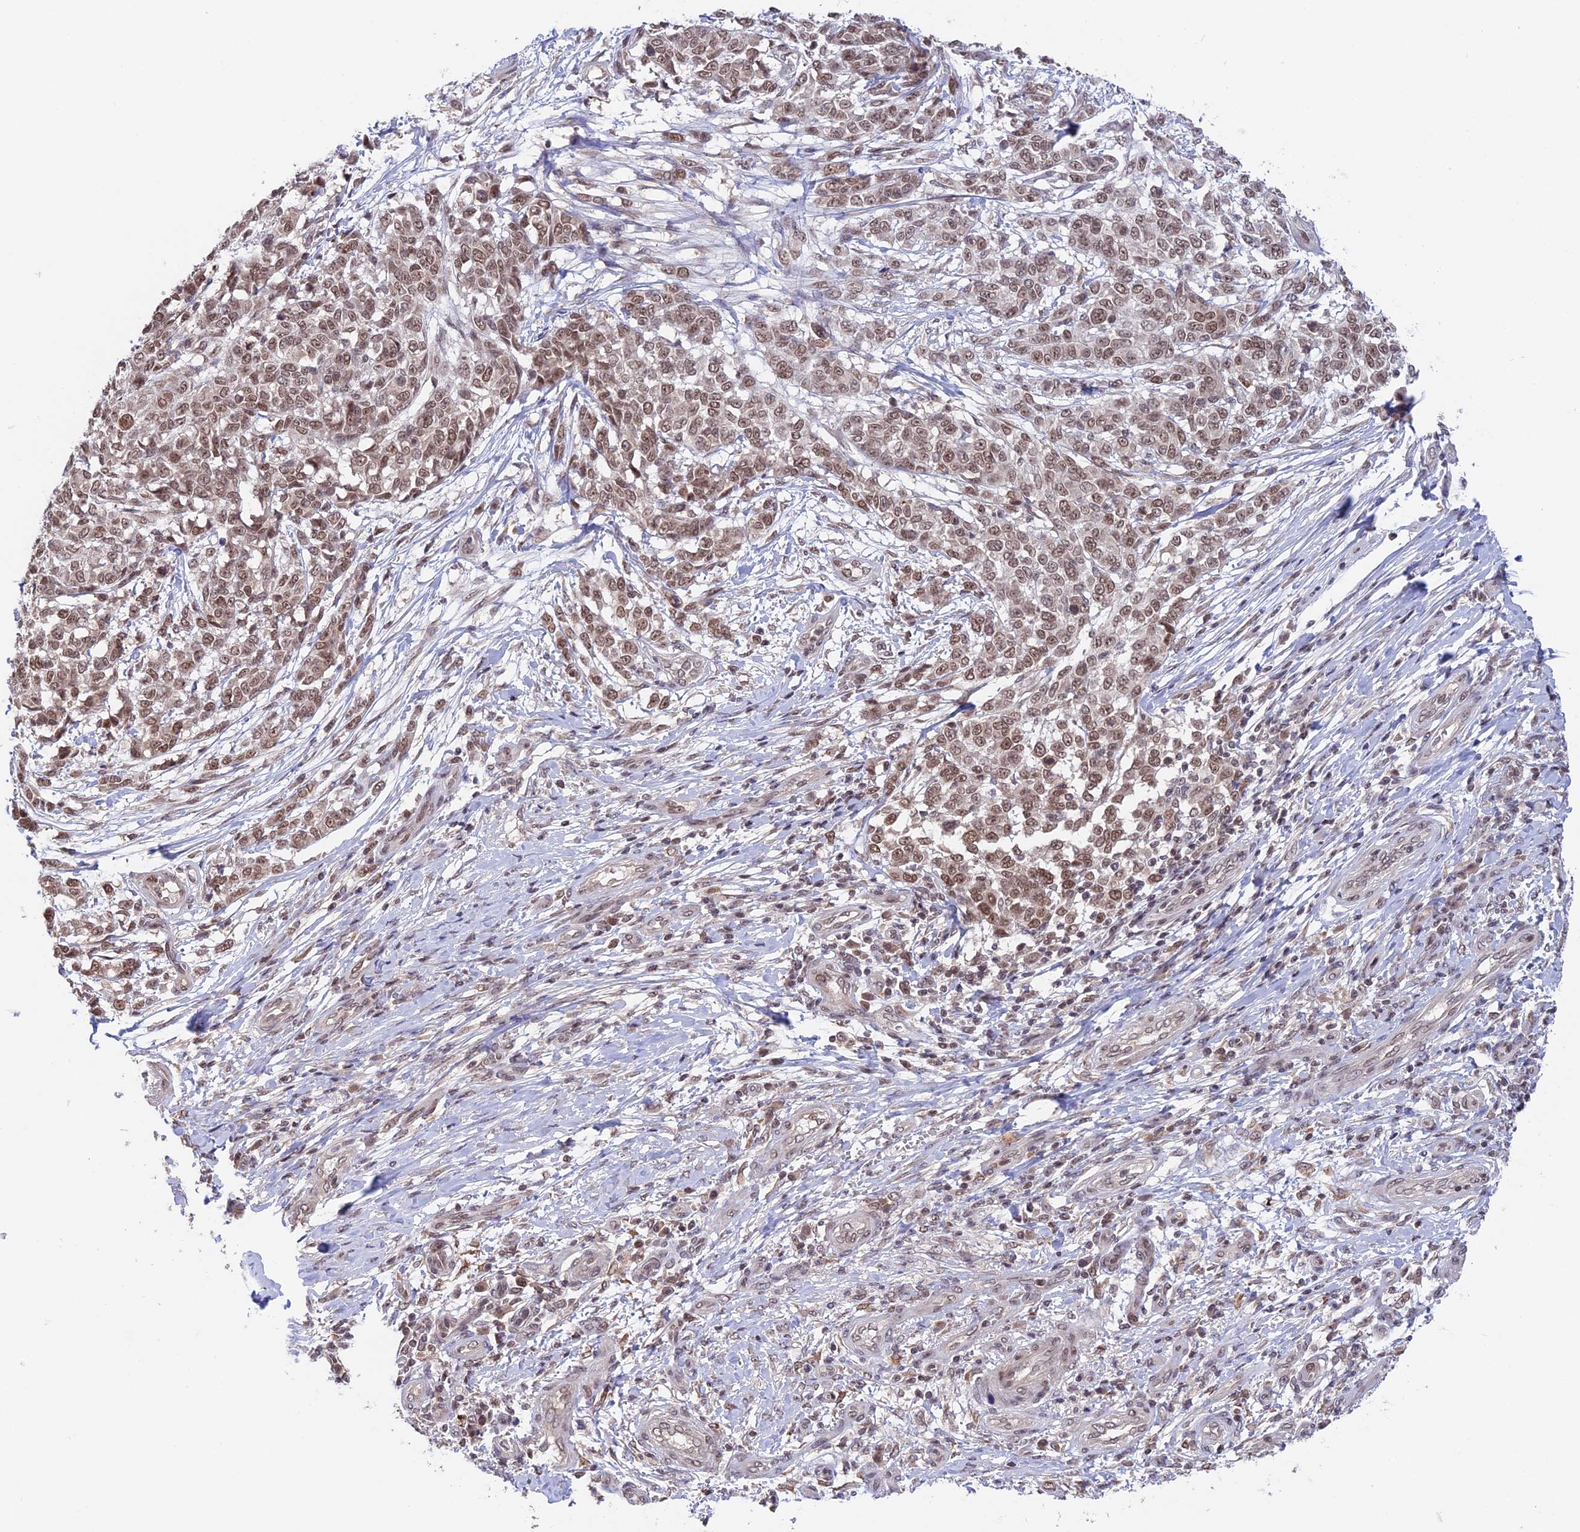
{"staining": {"intensity": "moderate", "quantity": ">75%", "location": "nuclear"}, "tissue": "melanoma", "cell_type": "Tumor cells", "image_type": "cancer", "snomed": [{"axis": "morphology", "description": "Malignant melanoma, NOS"}, {"axis": "topography", "description": "Skin"}], "caption": "Tumor cells exhibit medium levels of moderate nuclear expression in approximately >75% of cells in human malignant melanoma.", "gene": "RFC5", "patient": {"sex": "male", "age": 49}}